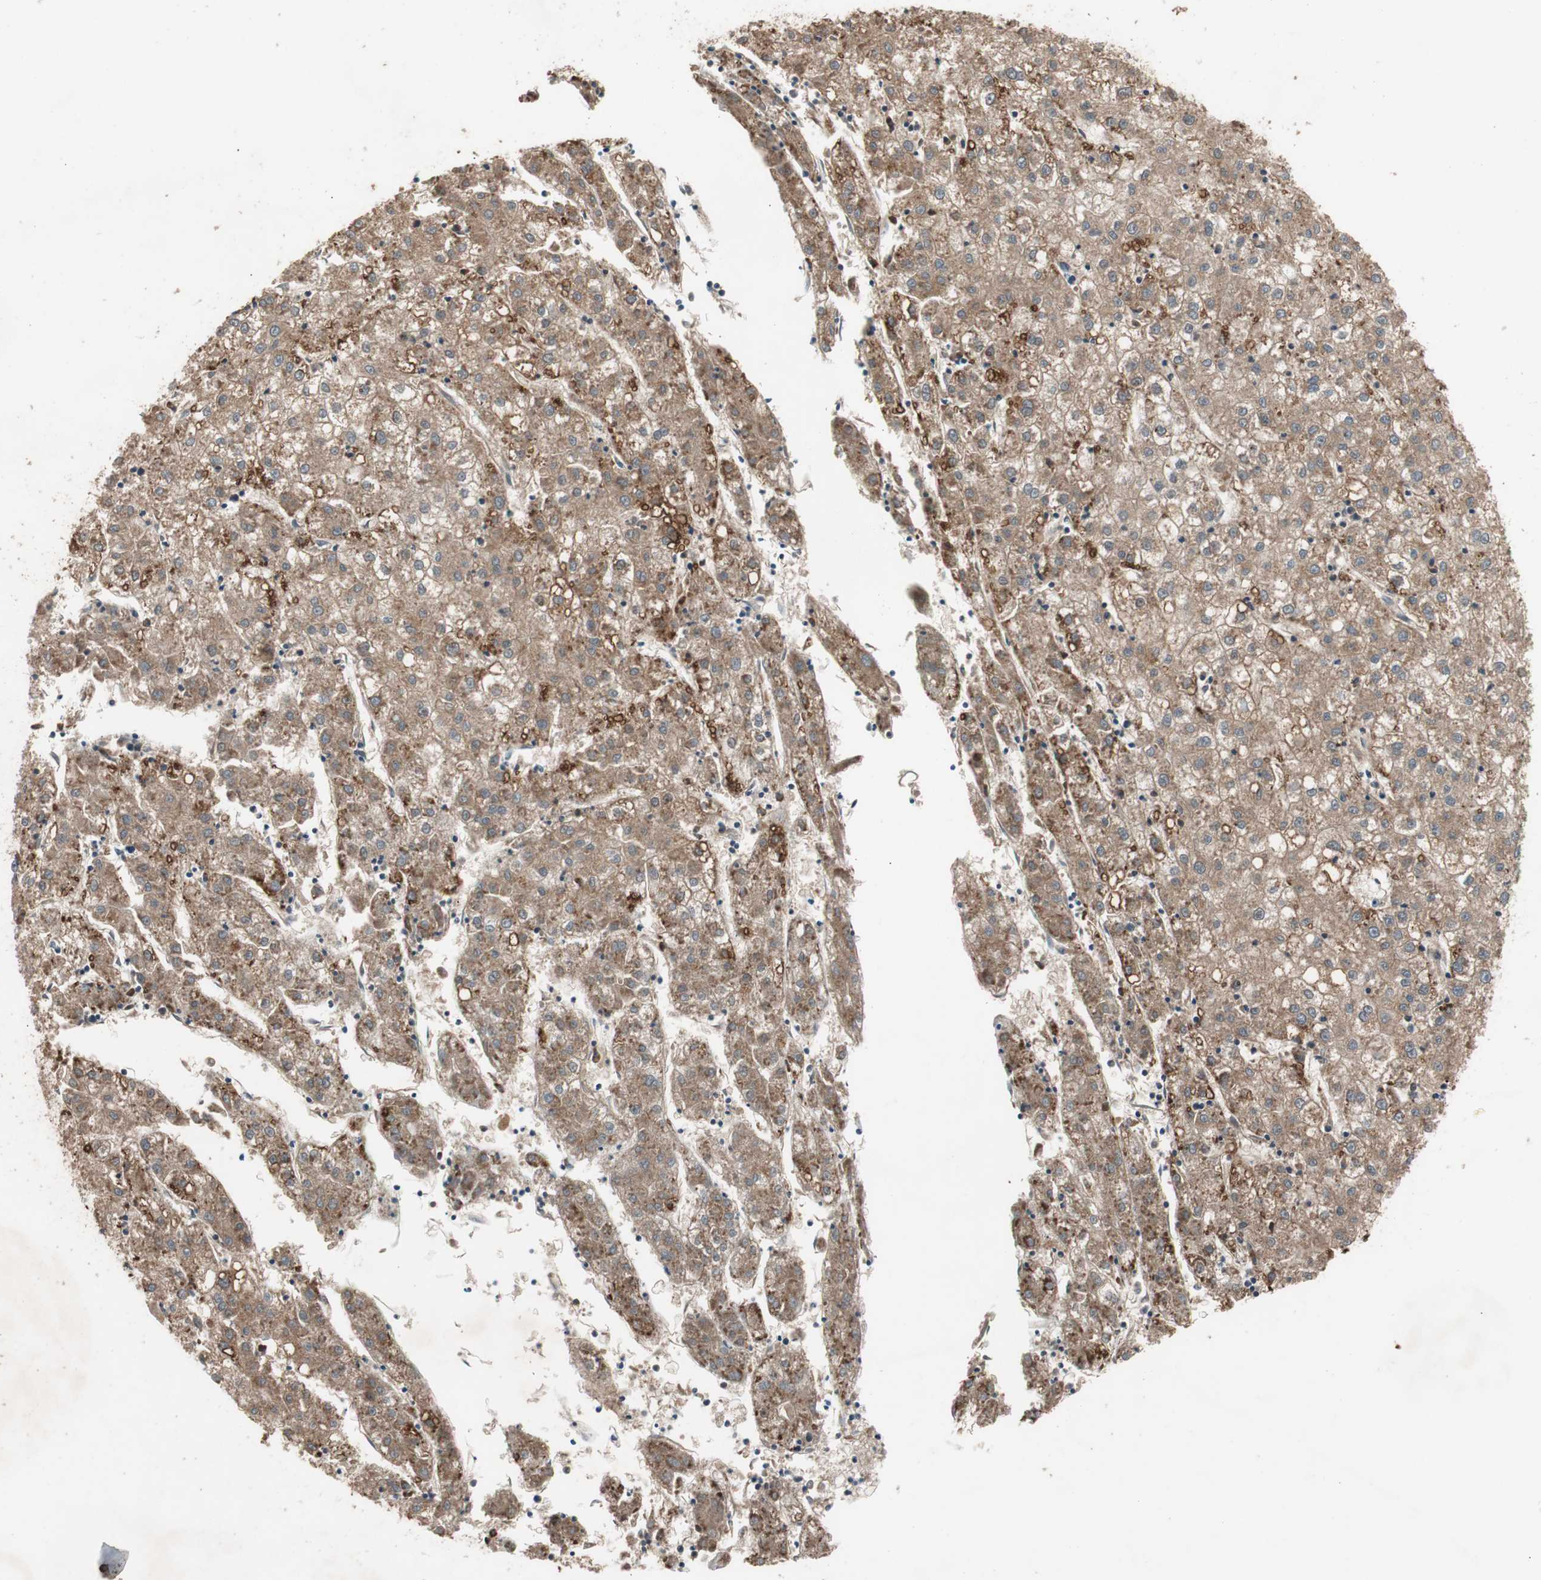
{"staining": {"intensity": "moderate", "quantity": ">75%", "location": "cytoplasmic/membranous"}, "tissue": "liver cancer", "cell_type": "Tumor cells", "image_type": "cancer", "snomed": [{"axis": "morphology", "description": "Carcinoma, Hepatocellular, NOS"}, {"axis": "topography", "description": "Liver"}], "caption": "Immunohistochemistry (IHC) histopathology image of human hepatocellular carcinoma (liver) stained for a protein (brown), which displays medium levels of moderate cytoplasmic/membranous positivity in about >75% of tumor cells.", "gene": "TMEM230", "patient": {"sex": "male", "age": 72}}